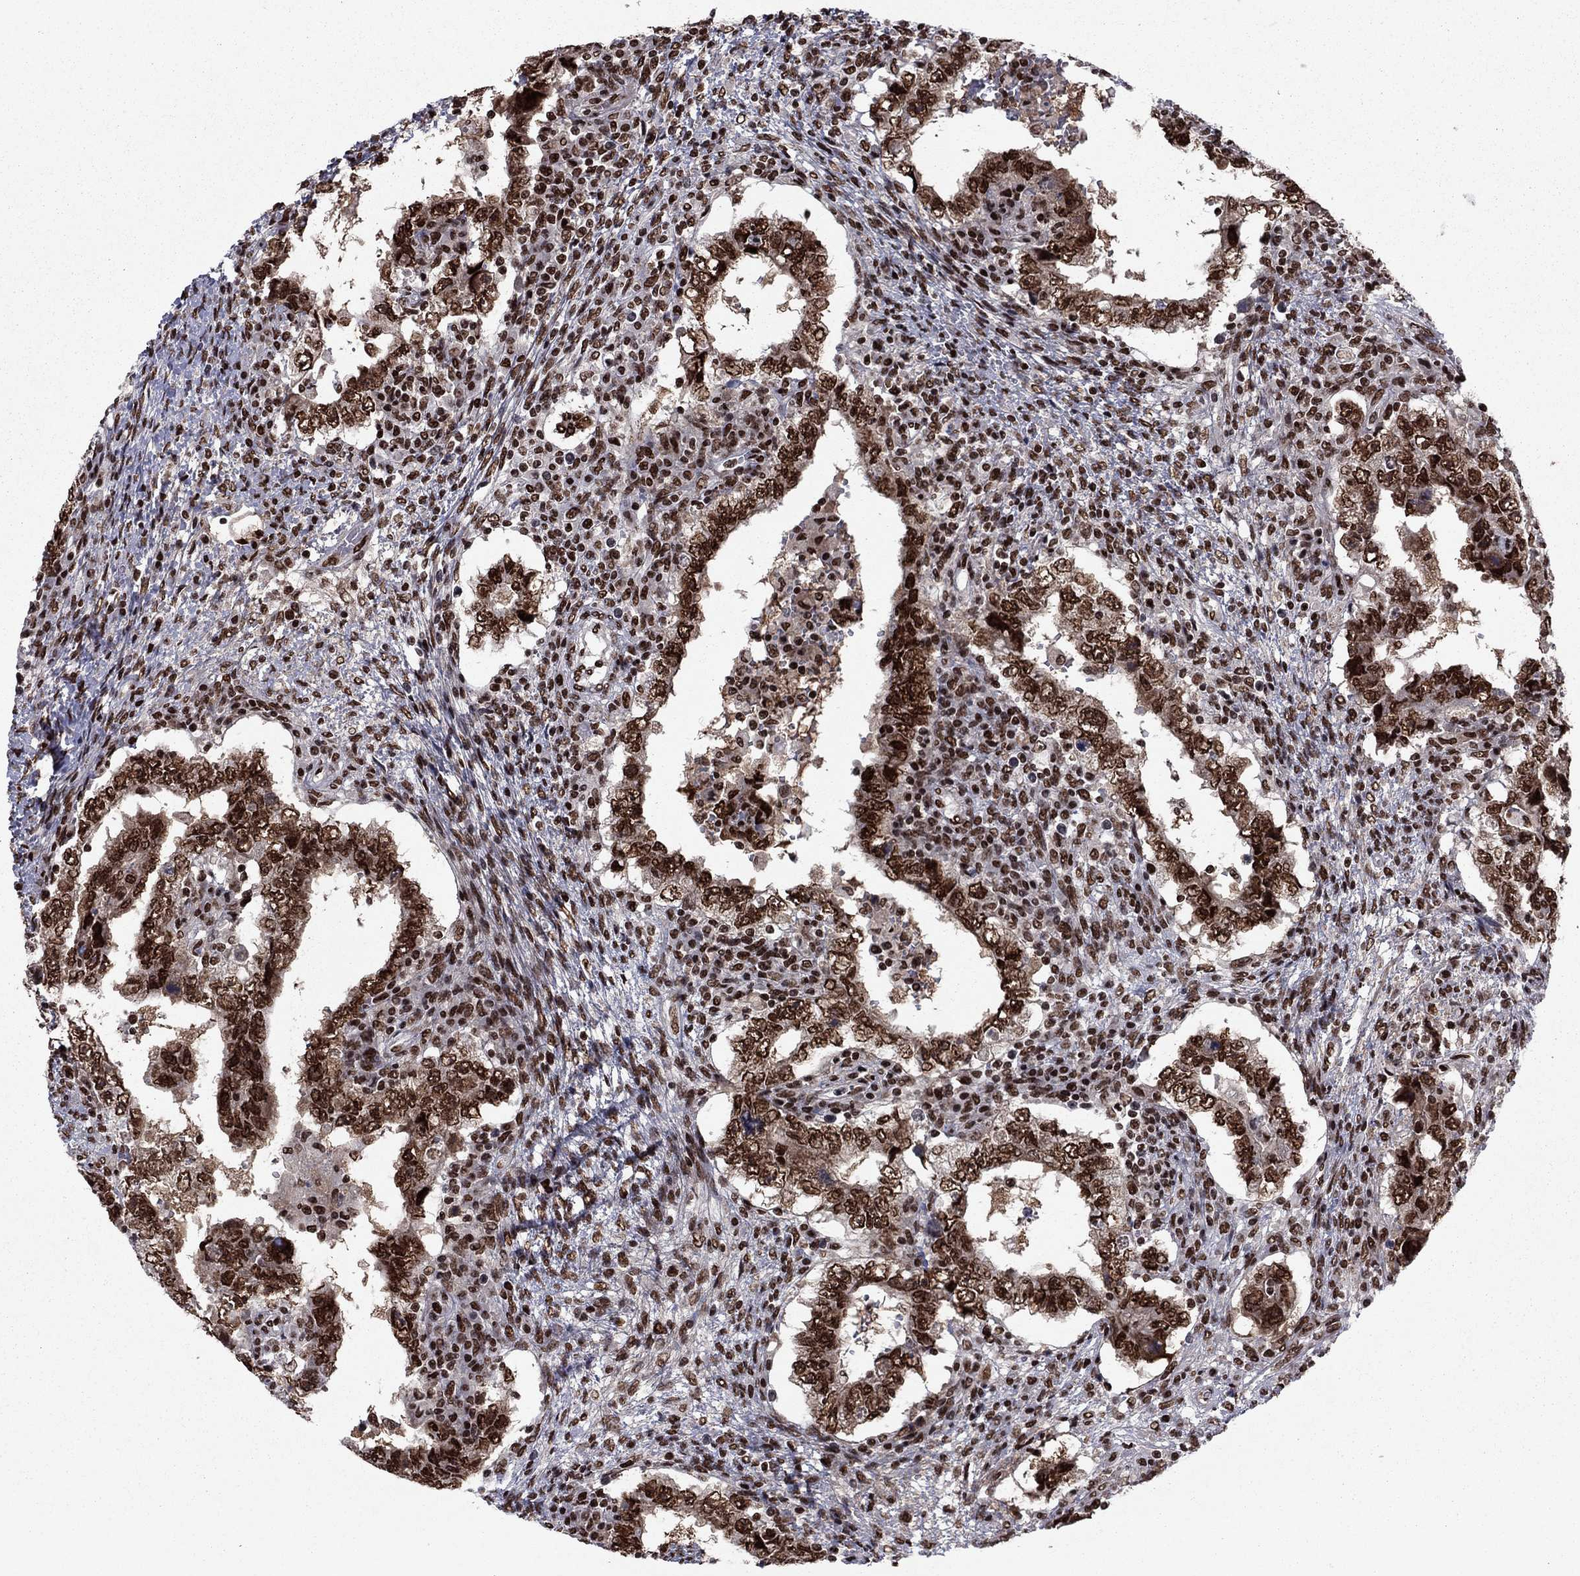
{"staining": {"intensity": "strong", "quantity": ">75%", "location": "nuclear"}, "tissue": "testis cancer", "cell_type": "Tumor cells", "image_type": "cancer", "snomed": [{"axis": "morphology", "description": "Carcinoma, Embryonal, NOS"}, {"axis": "topography", "description": "Testis"}], "caption": "Protein analysis of embryonal carcinoma (testis) tissue shows strong nuclear positivity in approximately >75% of tumor cells.", "gene": "USP54", "patient": {"sex": "male", "age": 26}}